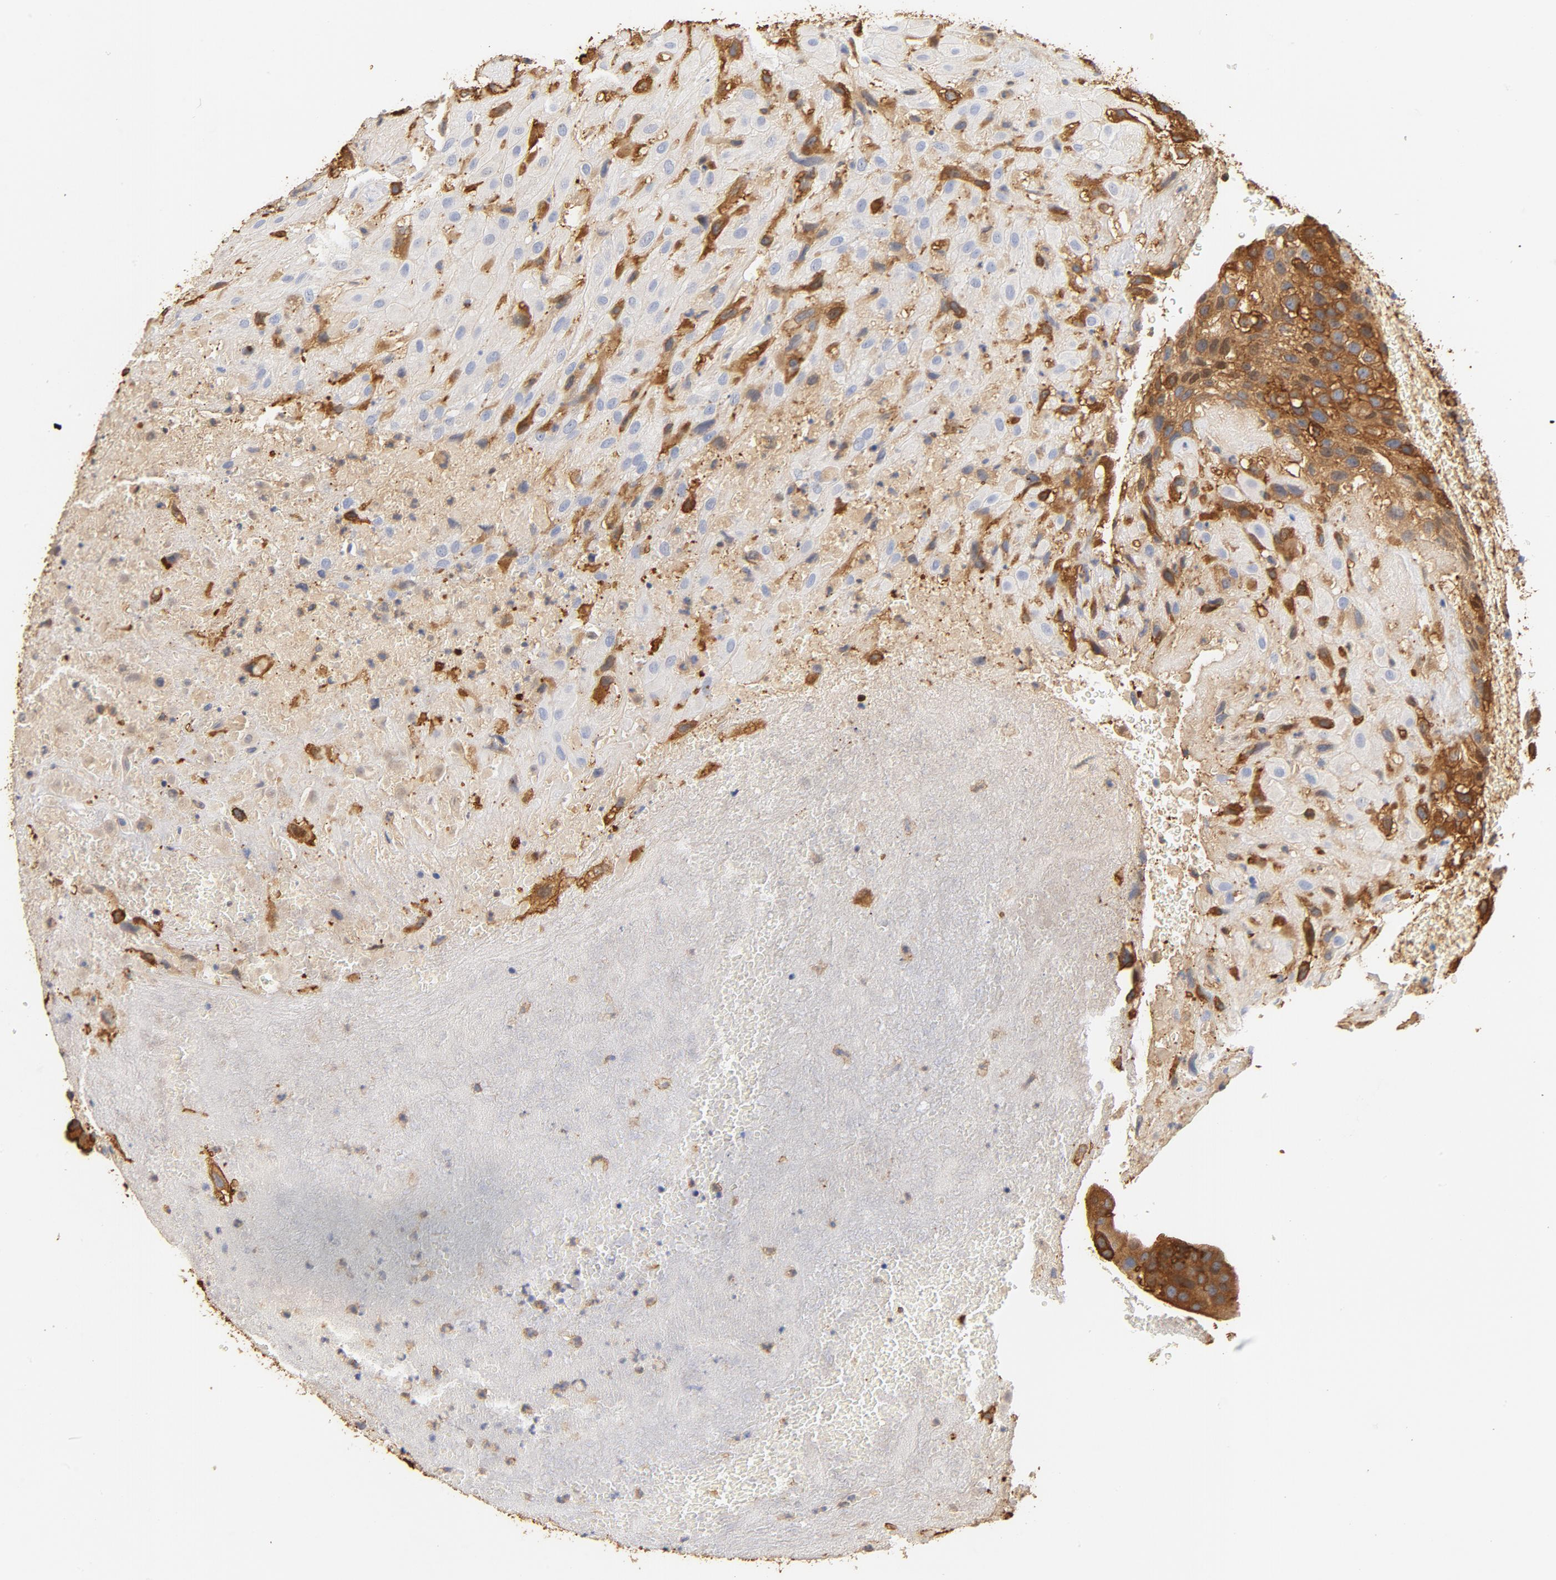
{"staining": {"intensity": "moderate", "quantity": "<25%", "location": "cytoplasmic/membranous"}, "tissue": "placenta", "cell_type": "Decidual cells", "image_type": "normal", "snomed": [{"axis": "morphology", "description": "Normal tissue, NOS"}, {"axis": "topography", "description": "Placenta"}], "caption": "Immunohistochemical staining of unremarkable human placenta exhibits low levels of moderate cytoplasmic/membranous expression in about <25% of decidual cells. Nuclei are stained in blue.", "gene": "EZR", "patient": {"sex": "female", "age": 19}}